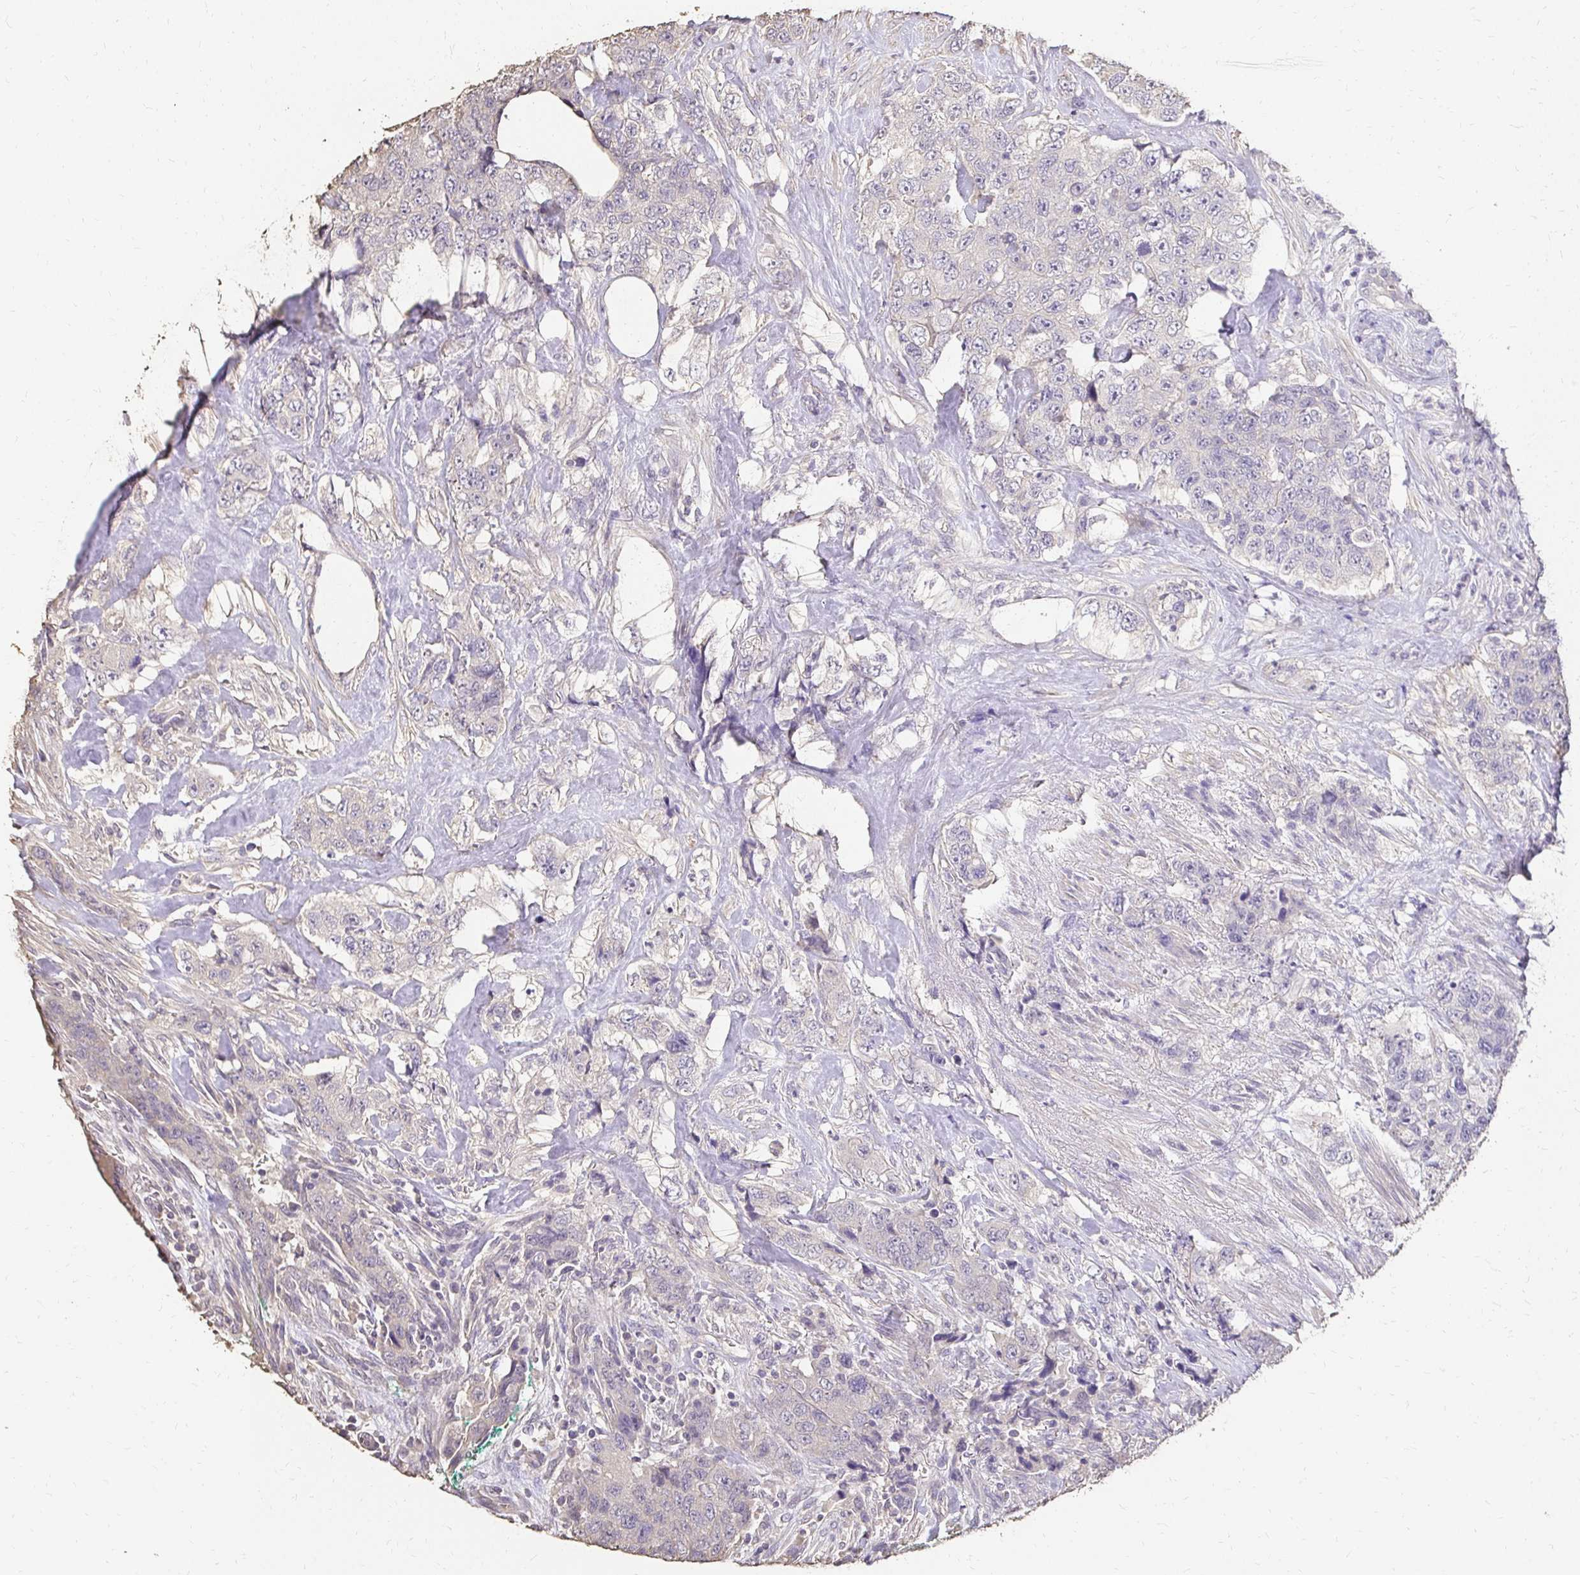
{"staining": {"intensity": "negative", "quantity": "none", "location": "none"}, "tissue": "urothelial cancer", "cell_type": "Tumor cells", "image_type": "cancer", "snomed": [{"axis": "morphology", "description": "Urothelial carcinoma, High grade"}, {"axis": "topography", "description": "Urinary bladder"}], "caption": "IHC of human urothelial cancer reveals no staining in tumor cells.", "gene": "UGT1A6", "patient": {"sex": "female", "age": 78}}